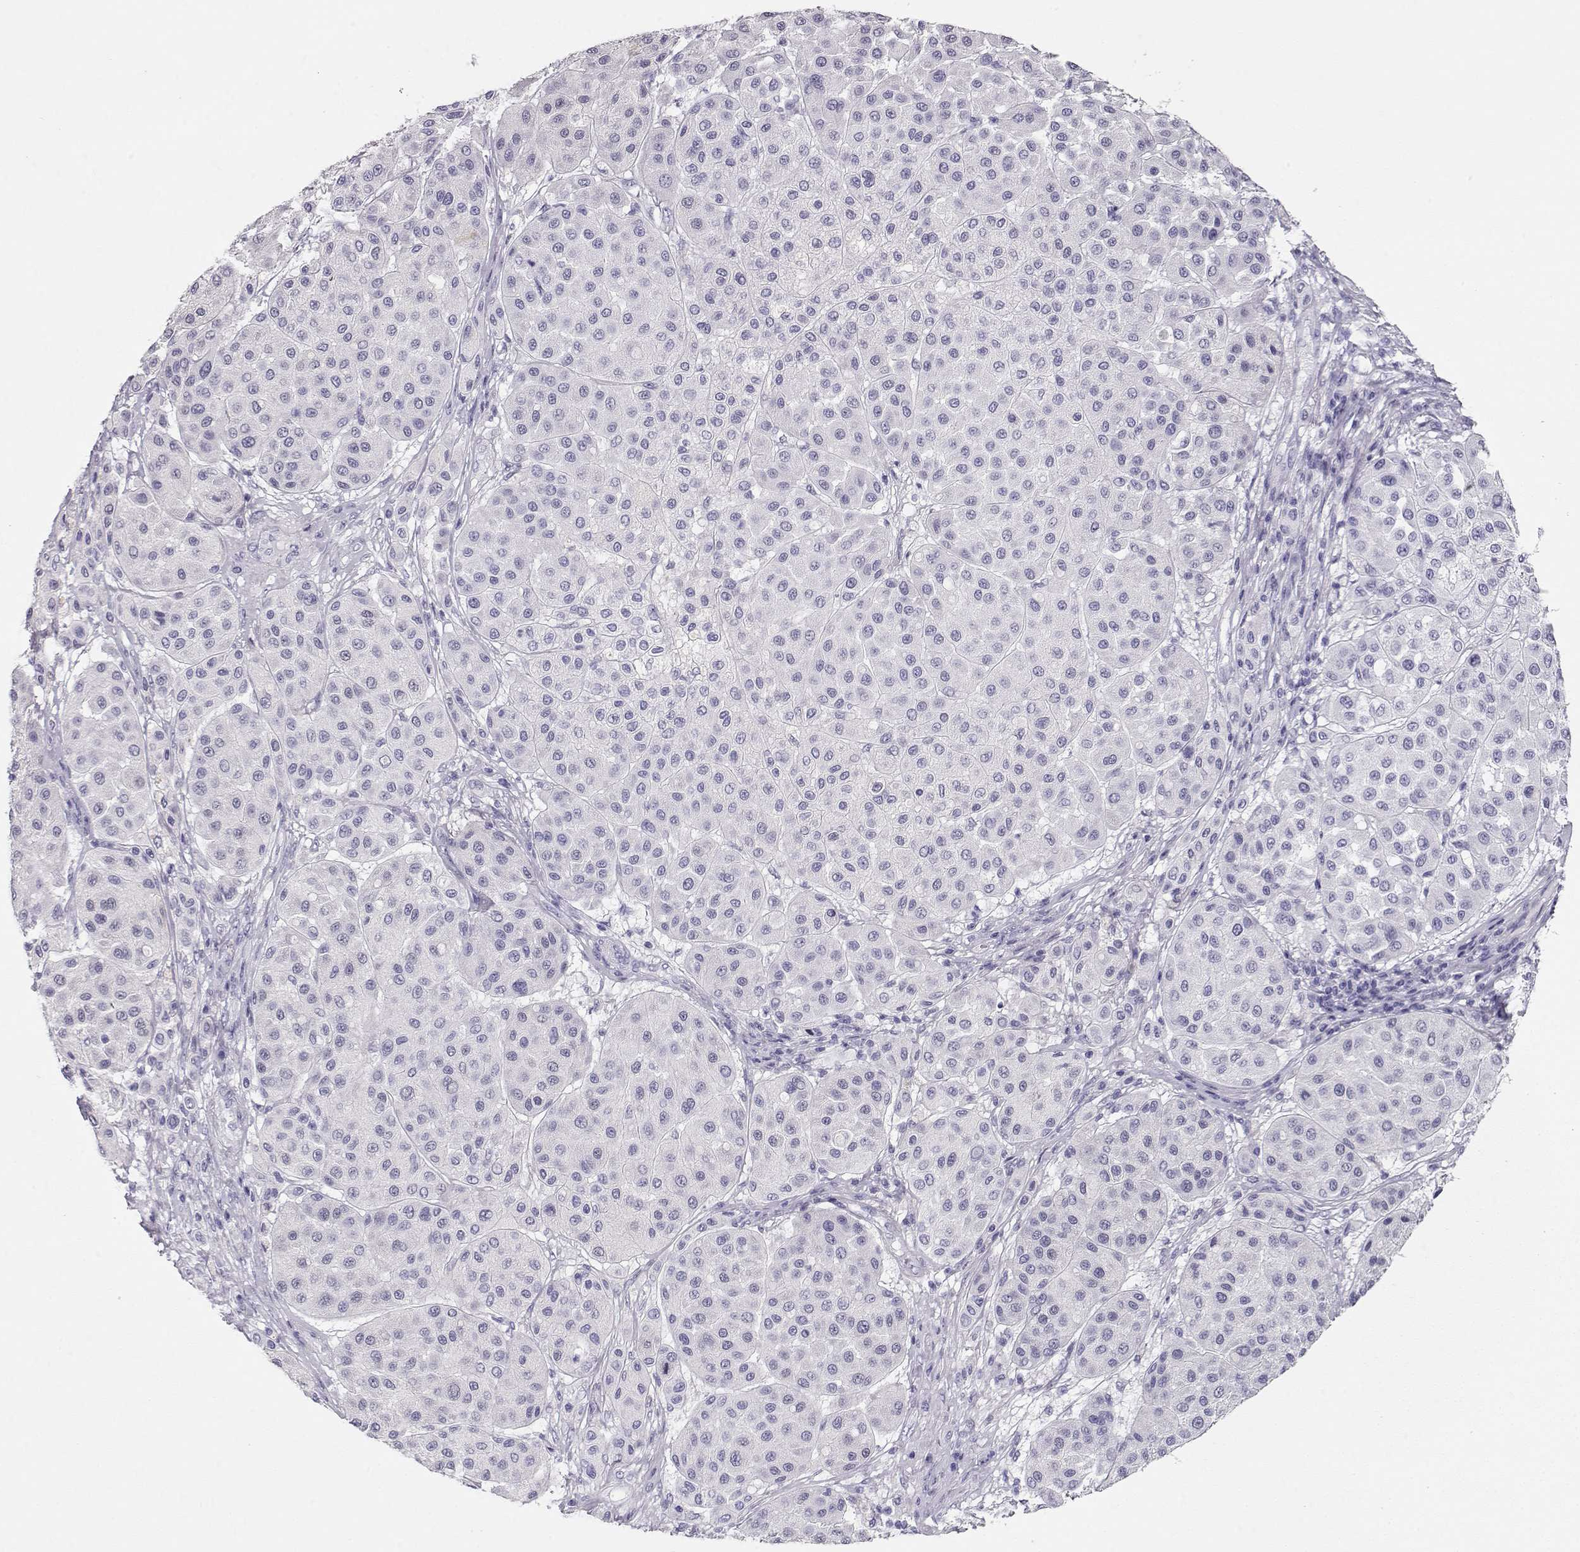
{"staining": {"intensity": "negative", "quantity": "none", "location": "none"}, "tissue": "melanoma", "cell_type": "Tumor cells", "image_type": "cancer", "snomed": [{"axis": "morphology", "description": "Malignant melanoma, Metastatic site"}, {"axis": "topography", "description": "Smooth muscle"}], "caption": "A high-resolution micrograph shows immunohistochemistry staining of melanoma, which reveals no significant positivity in tumor cells.", "gene": "MAGEC1", "patient": {"sex": "male", "age": 41}}